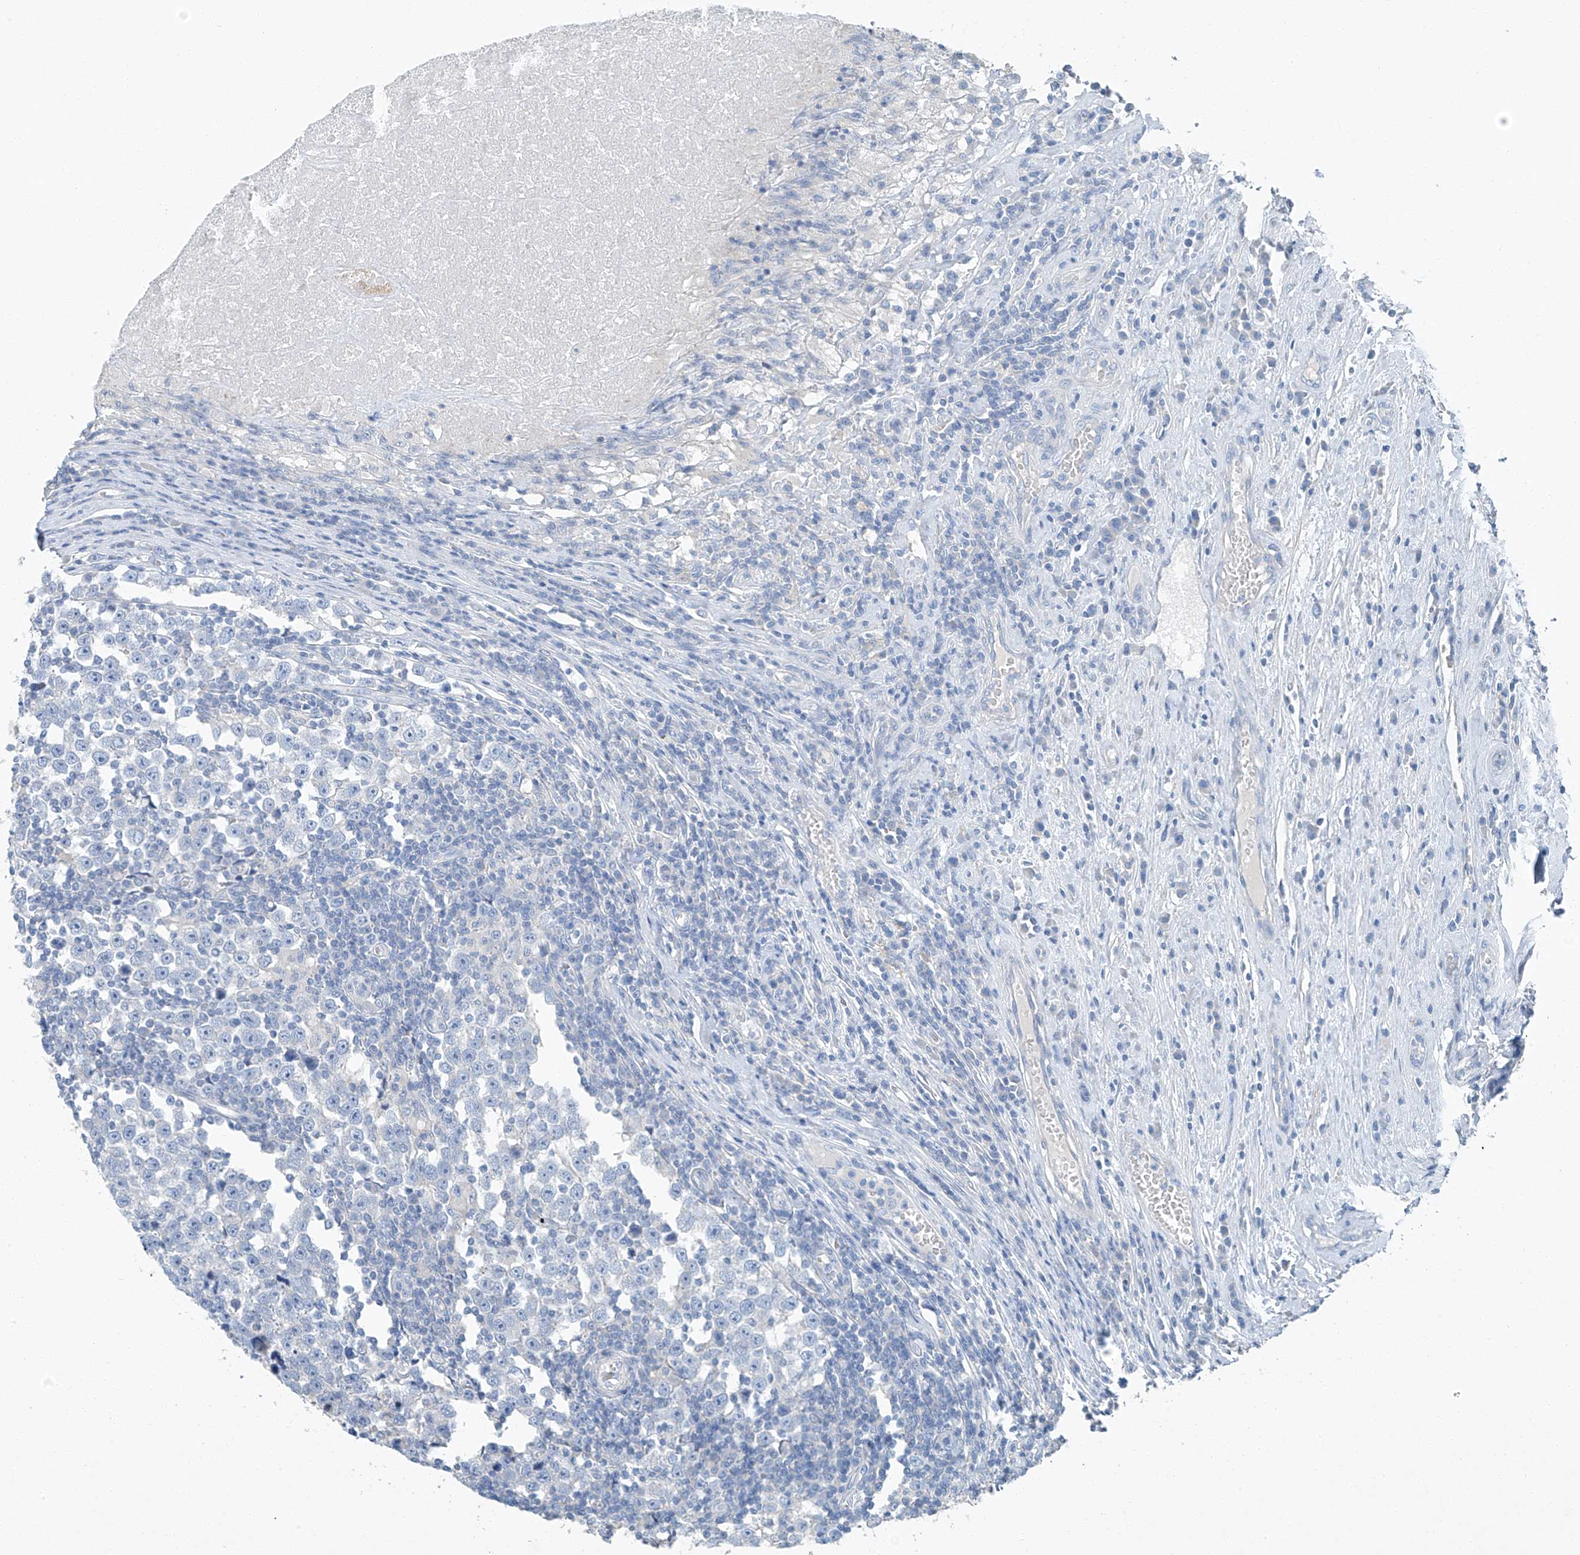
{"staining": {"intensity": "negative", "quantity": "none", "location": "none"}, "tissue": "testis cancer", "cell_type": "Tumor cells", "image_type": "cancer", "snomed": [{"axis": "morphology", "description": "Normal tissue, NOS"}, {"axis": "morphology", "description": "Seminoma, NOS"}, {"axis": "topography", "description": "Testis"}], "caption": "Immunohistochemical staining of testis cancer (seminoma) exhibits no significant positivity in tumor cells.", "gene": "C1orf87", "patient": {"sex": "male", "age": 43}}